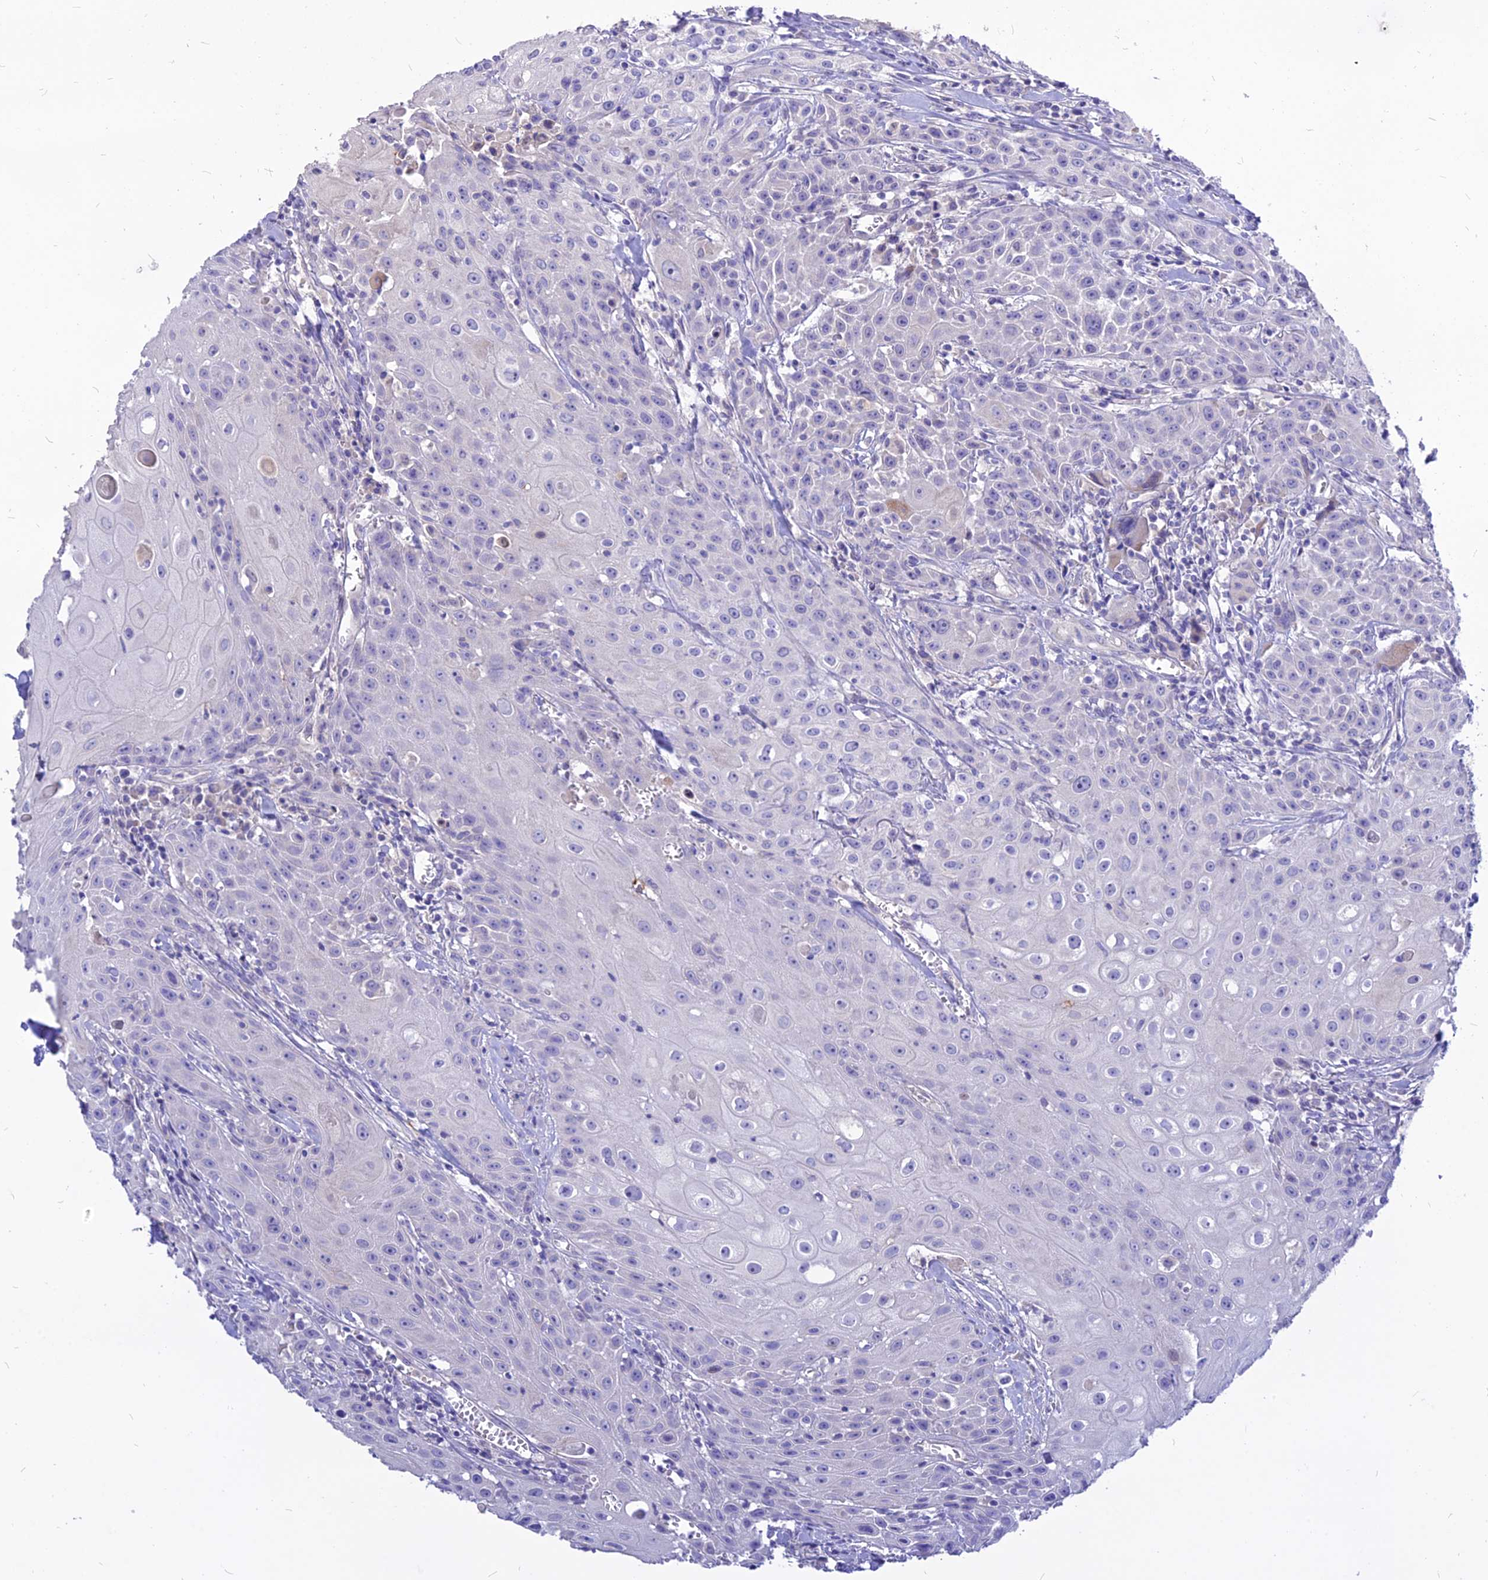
{"staining": {"intensity": "negative", "quantity": "none", "location": "none"}, "tissue": "head and neck cancer", "cell_type": "Tumor cells", "image_type": "cancer", "snomed": [{"axis": "morphology", "description": "Squamous cell carcinoma, NOS"}, {"axis": "topography", "description": "Oral tissue"}, {"axis": "topography", "description": "Head-Neck"}], "caption": "The IHC histopathology image has no significant staining in tumor cells of head and neck cancer tissue. The staining is performed using DAB (3,3'-diaminobenzidine) brown chromogen with nuclei counter-stained in using hematoxylin.", "gene": "CZIB", "patient": {"sex": "female", "age": 82}}